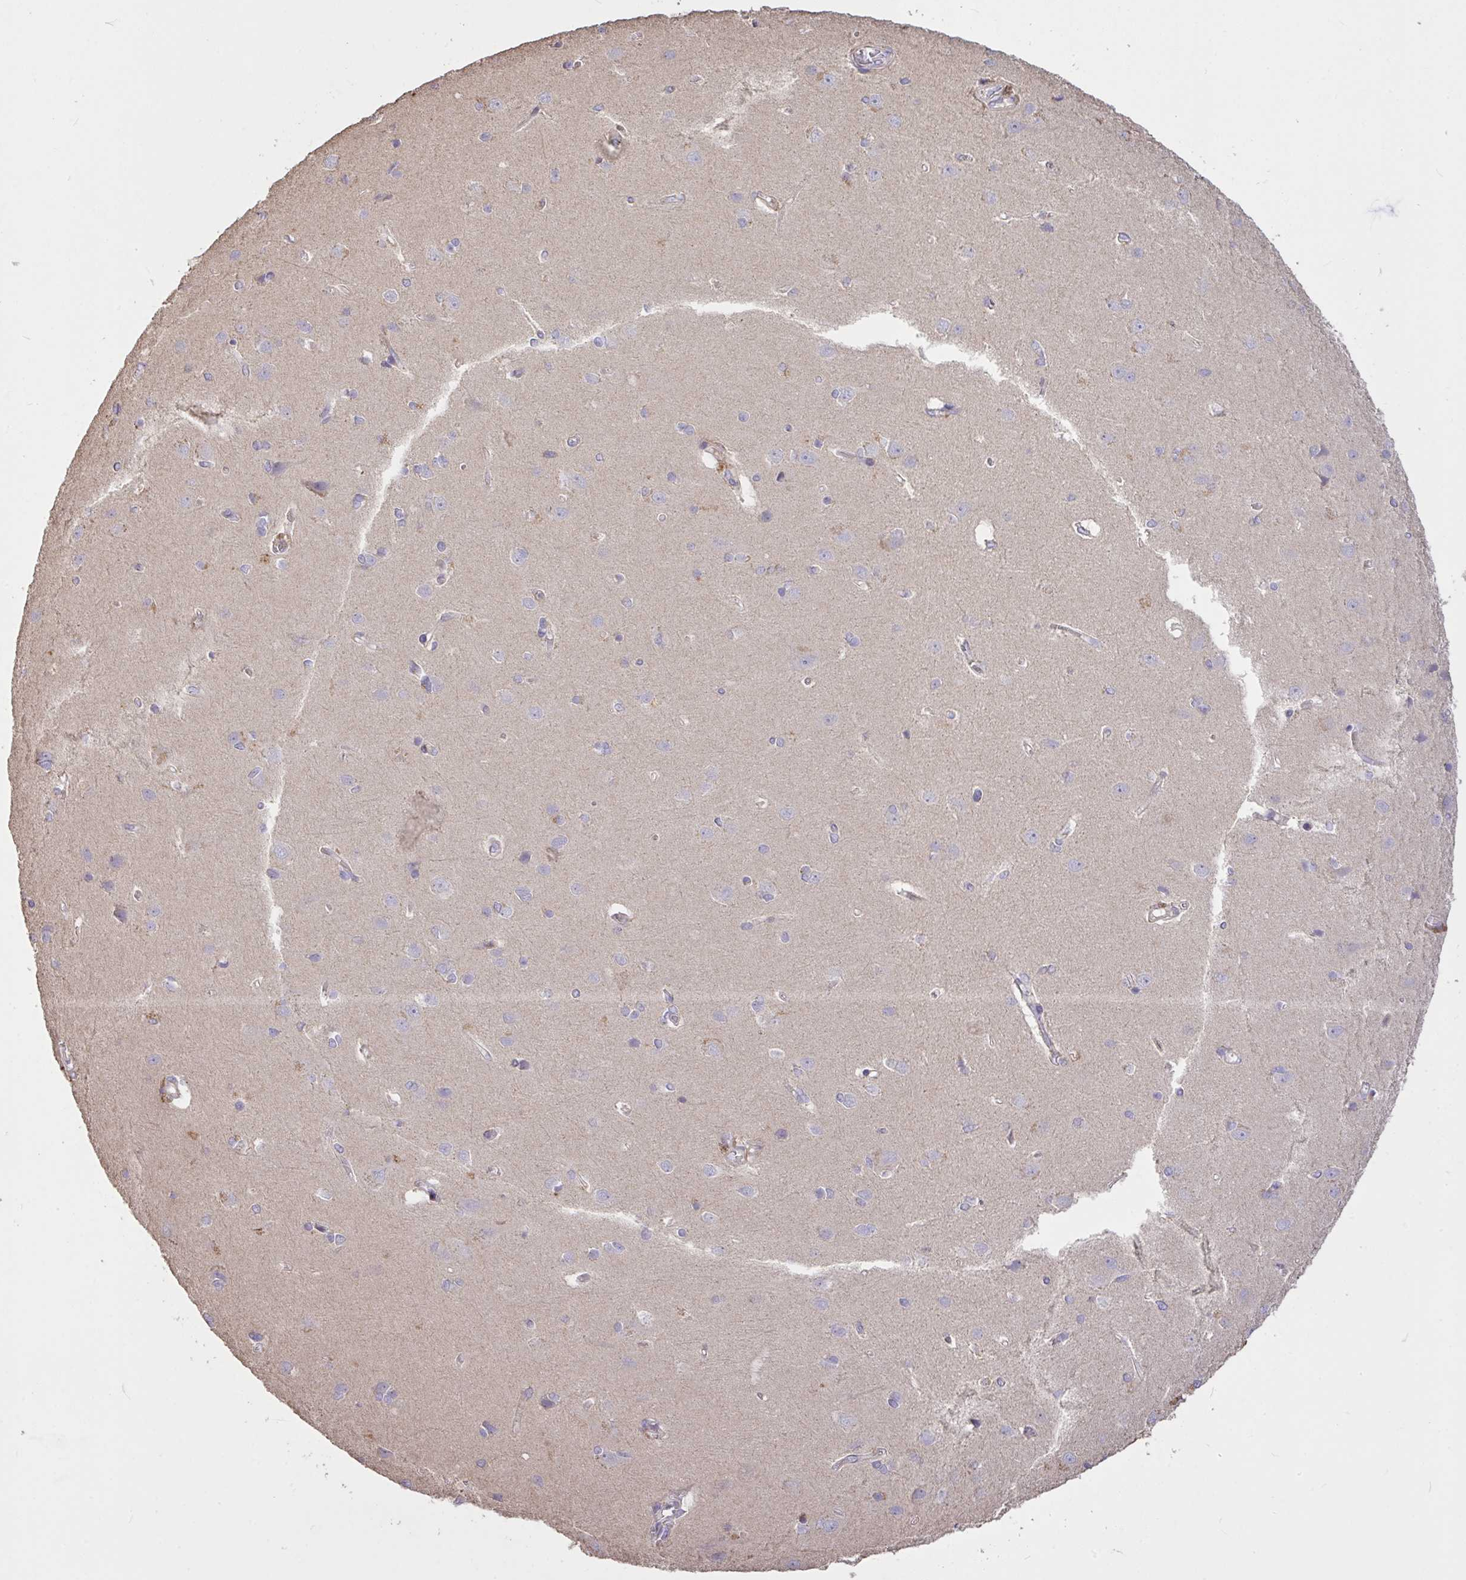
{"staining": {"intensity": "weak", "quantity": "25%-75%", "location": "cytoplasmic/membranous"}, "tissue": "cerebral cortex", "cell_type": "Endothelial cells", "image_type": "normal", "snomed": [{"axis": "morphology", "description": "Normal tissue, NOS"}, {"axis": "topography", "description": "Cerebral cortex"}], "caption": "Endothelial cells display low levels of weak cytoplasmic/membranous staining in about 25%-75% of cells in unremarkable human cerebral cortex.", "gene": "FCER1A", "patient": {"sex": "male", "age": 37}}